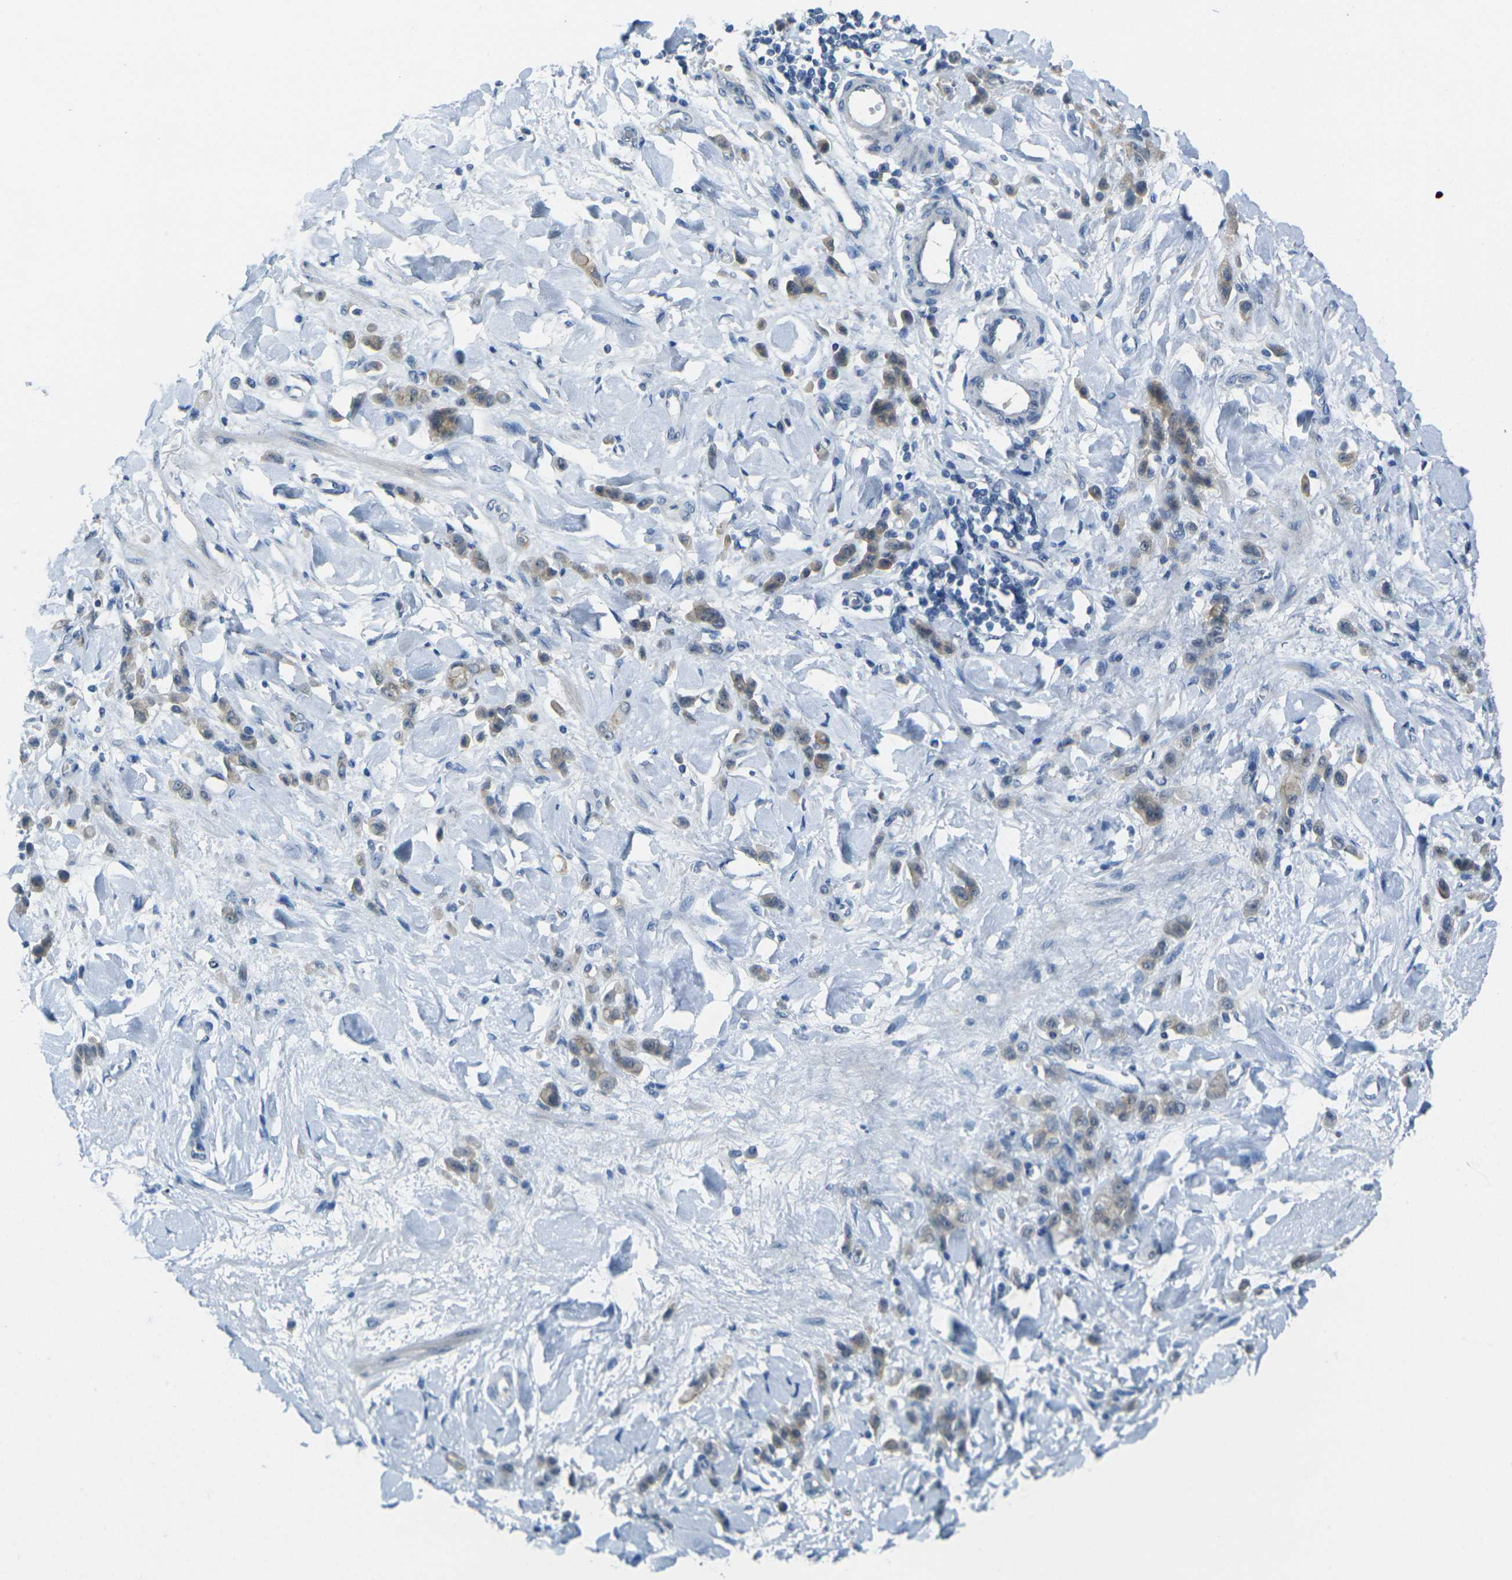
{"staining": {"intensity": "weak", "quantity": ">75%", "location": "cytoplasmic/membranous"}, "tissue": "stomach cancer", "cell_type": "Tumor cells", "image_type": "cancer", "snomed": [{"axis": "morphology", "description": "Normal tissue, NOS"}, {"axis": "morphology", "description": "Adenocarcinoma, NOS"}, {"axis": "topography", "description": "Stomach"}], "caption": "About >75% of tumor cells in human stomach cancer (adenocarcinoma) show weak cytoplasmic/membranous protein staining as visualized by brown immunohistochemical staining.", "gene": "SPTBN2", "patient": {"sex": "male", "age": 82}}